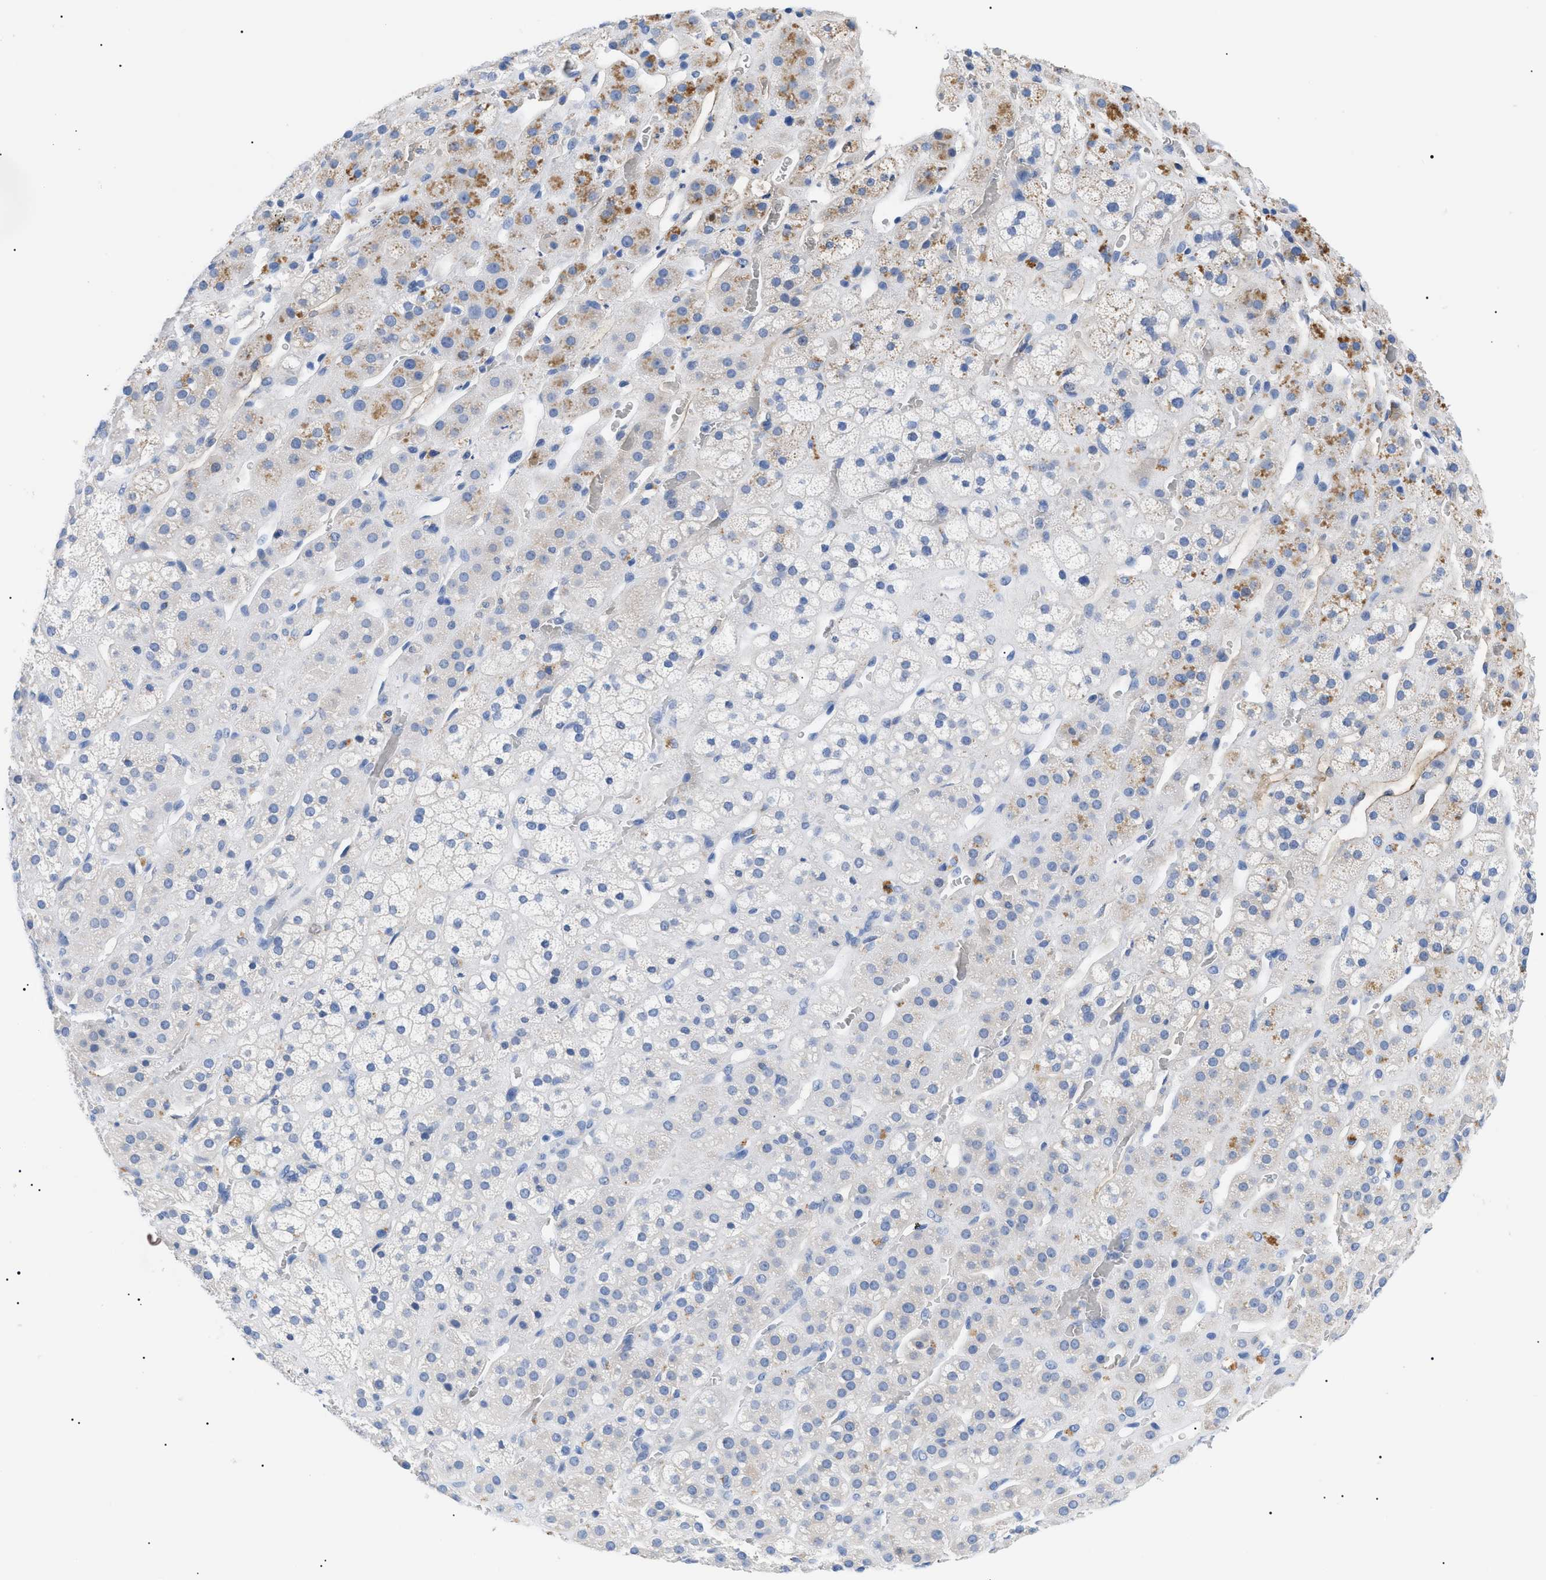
{"staining": {"intensity": "negative", "quantity": "none", "location": "none"}, "tissue": "adrenal gland", "cell_type": "Glandular cells", "image_type": "normal", "snomed": [{"axis": "morphology", "description": "Normal tissue, NOS"}, {"axis": "topography", "description": "Adrenal gland"}], "caption": "This is a photomicrograph of immunohistochemistry staining of unremarkable adrenal gland, which shows no positivity in glandular cells.", "gene": "ACKR1", "patient": {"sex": "male", "age": 56}}